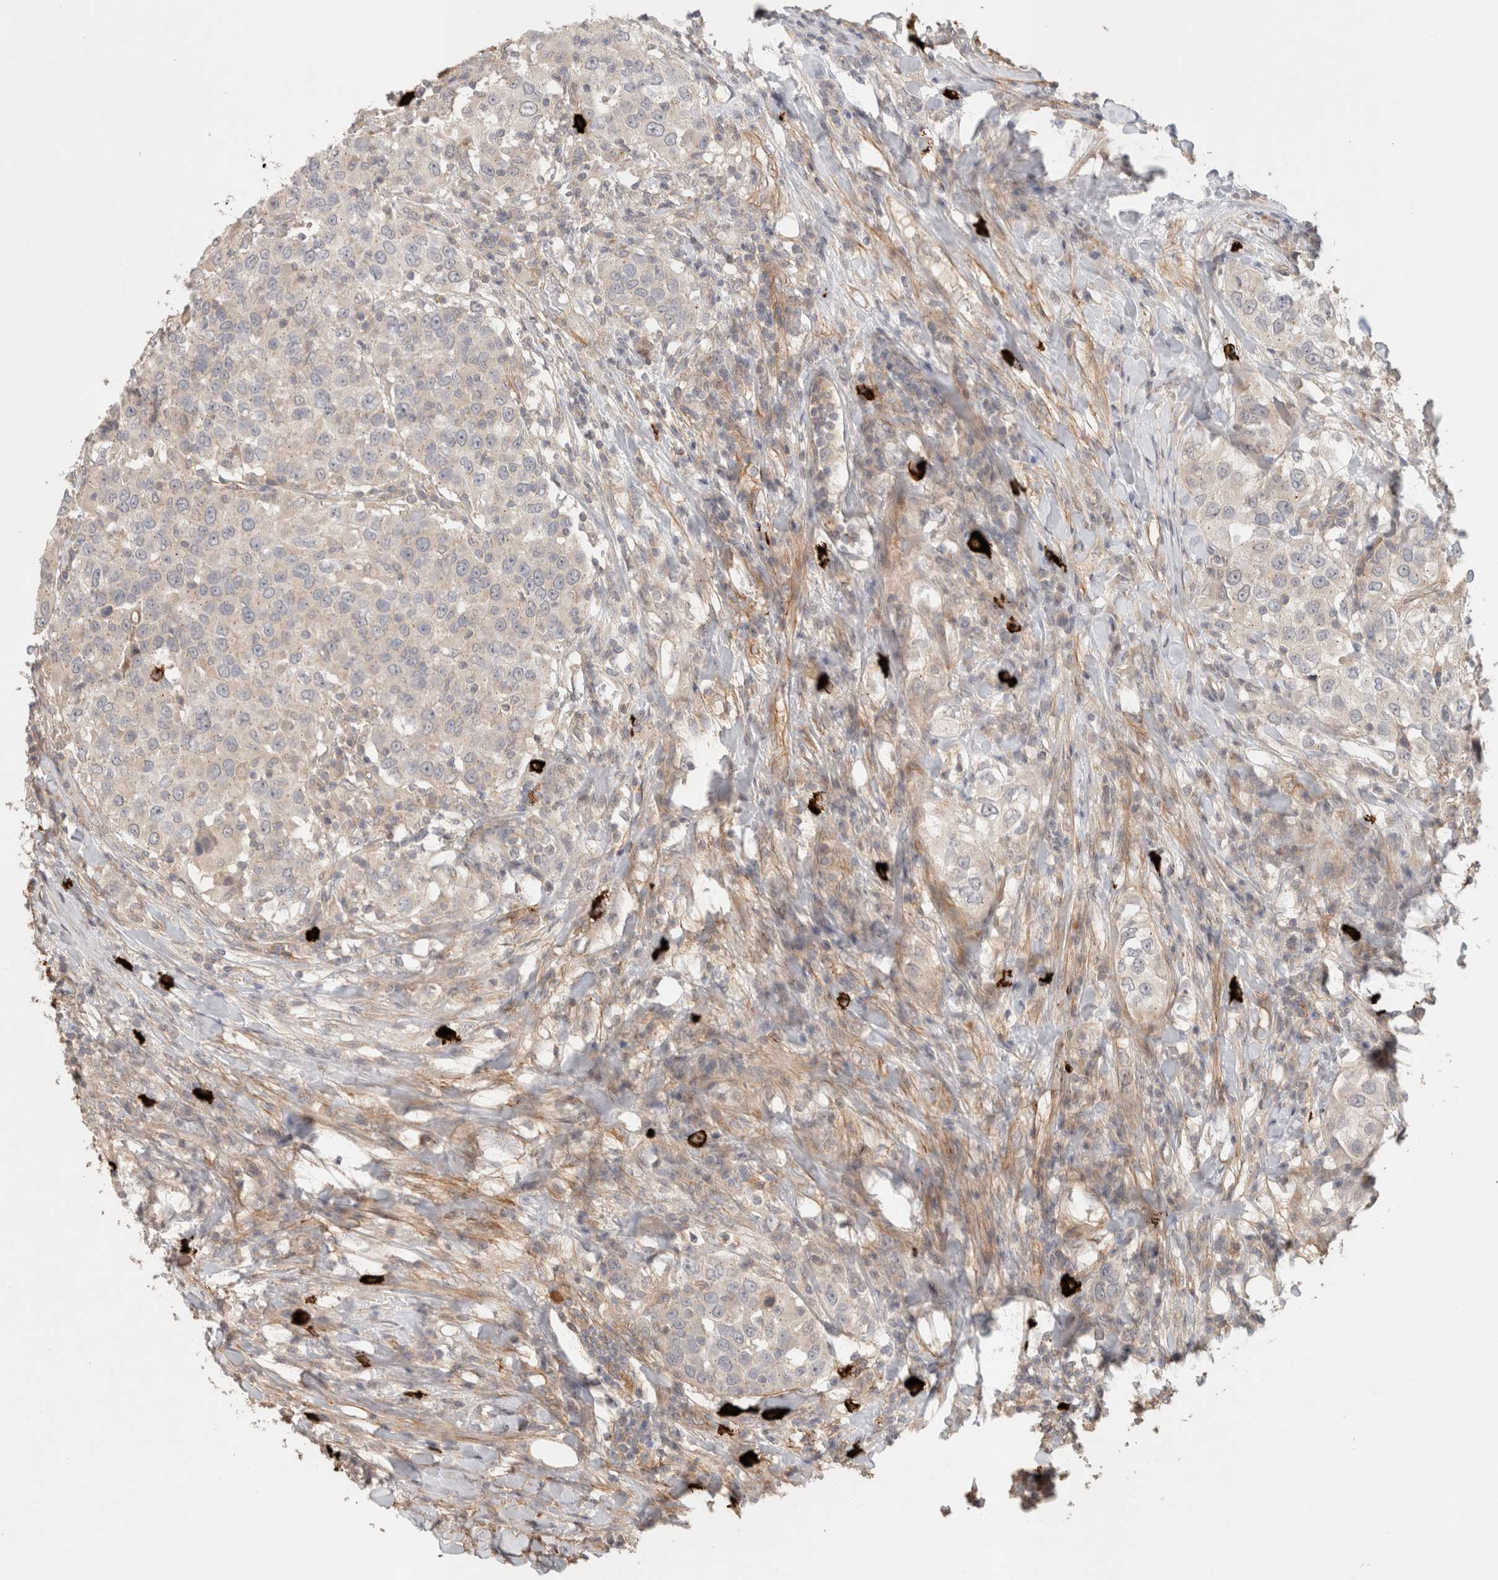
{"staining": {"intensity": "negative", "quantity": "none", "location": "none"}, "tissue": "urothelial cancer", "cell_type": "Tumor cells", "image_type": "cancer", "snomed": [{"axis": "morphology", "description": "Urothelial carcinoma, High grade"}, {"axis": "topography", "description": "Urinary bladder"}], "caption": "This is a photomicrograph of immunohistochemistry (IHC) staining of urothelial cancer, which shows no staining in tumor cells. (IHC, brightfield microscopy, high magnification).", "gene": "HSPG2", "patient": {"sex": "female", "age": 80}}